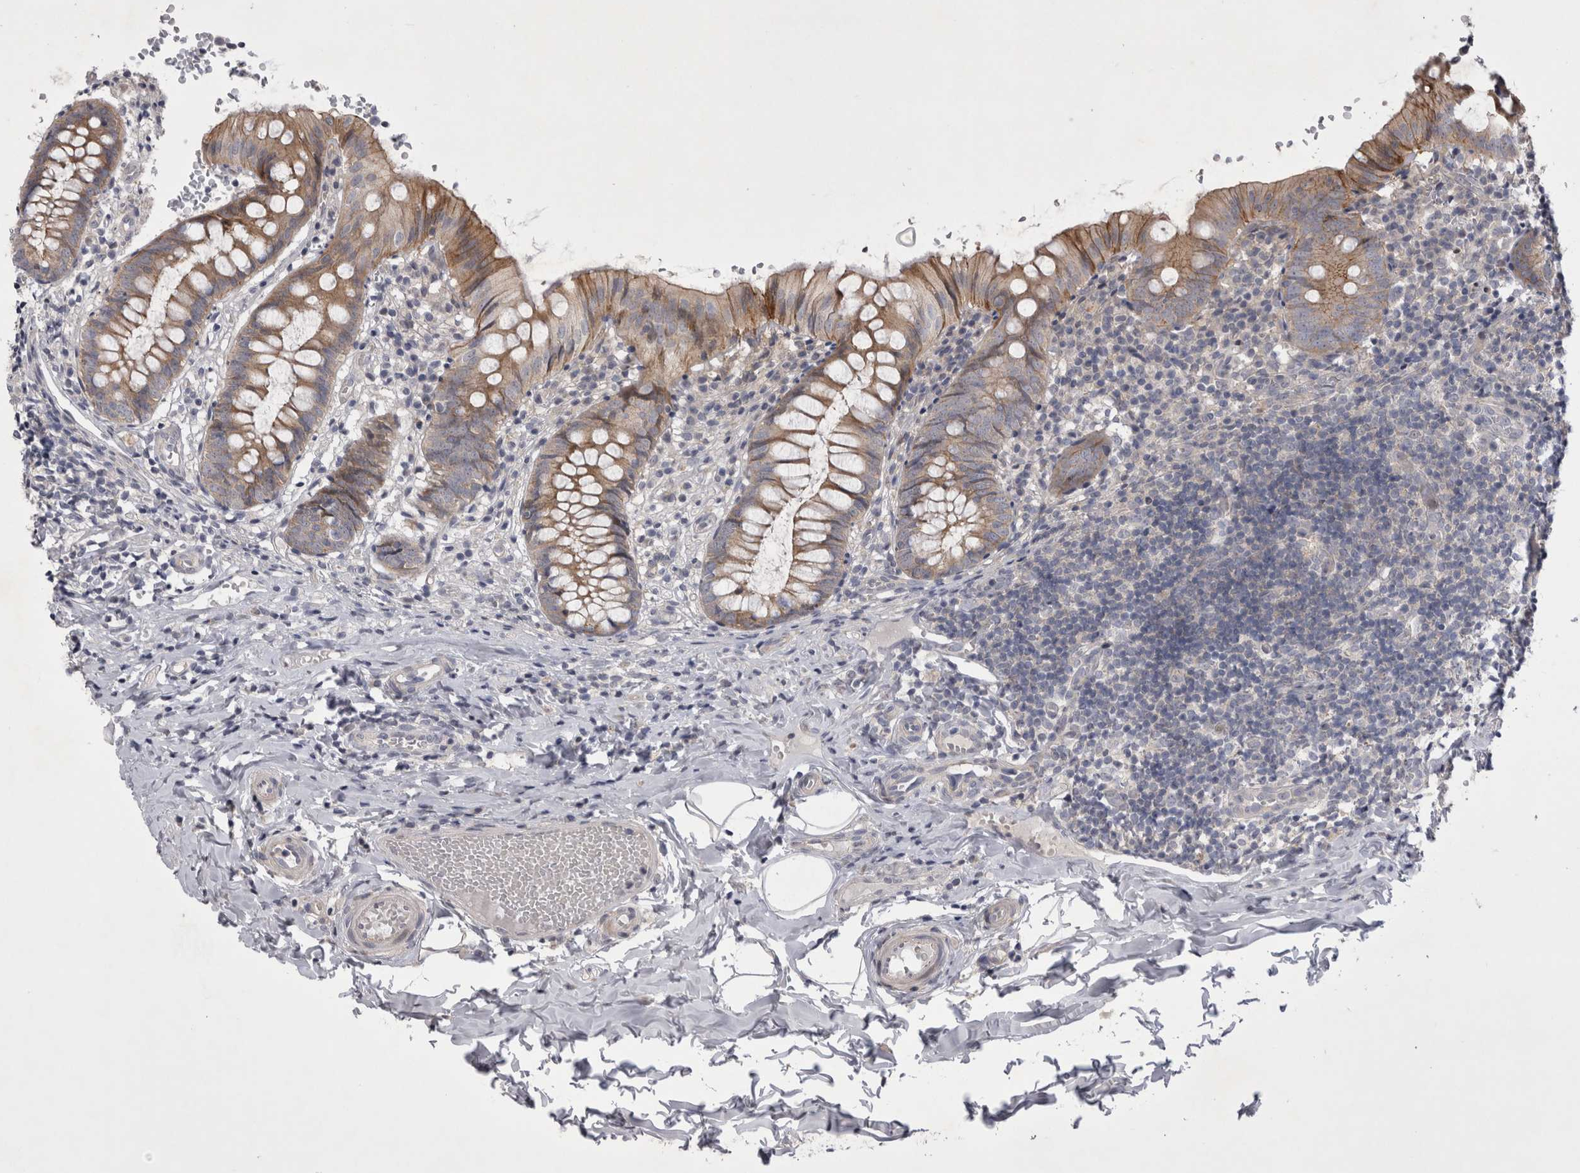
{"staining": {"intensity": "moderate", "quantity": ">75%", "location": "cytoplasmic/membranous"}, "tissue": "appendix", "cell_type": "Glandular cells", "image_type": "normal", "snomed": [{"axis": "morphology", "description": "Normal tissue, NOS"}, {"axis": "topography", "description": "Appendix"}], "caption": "High-magnification brightfield microscopy of normal appendix stained with DAB (3,3'-diaminobenzidine) (brown) and counterstained with hematoxylin (blue). glandular cells exhibit moderate cytoplasmic/membranous positivity is present in about>75% of cells. (DAB (3,3'-diaminobenzidine) = brown stain, brightfield microscopy at high magnification).", "gene": "NENF", "patient": {"sex": "male", "age": 8}}